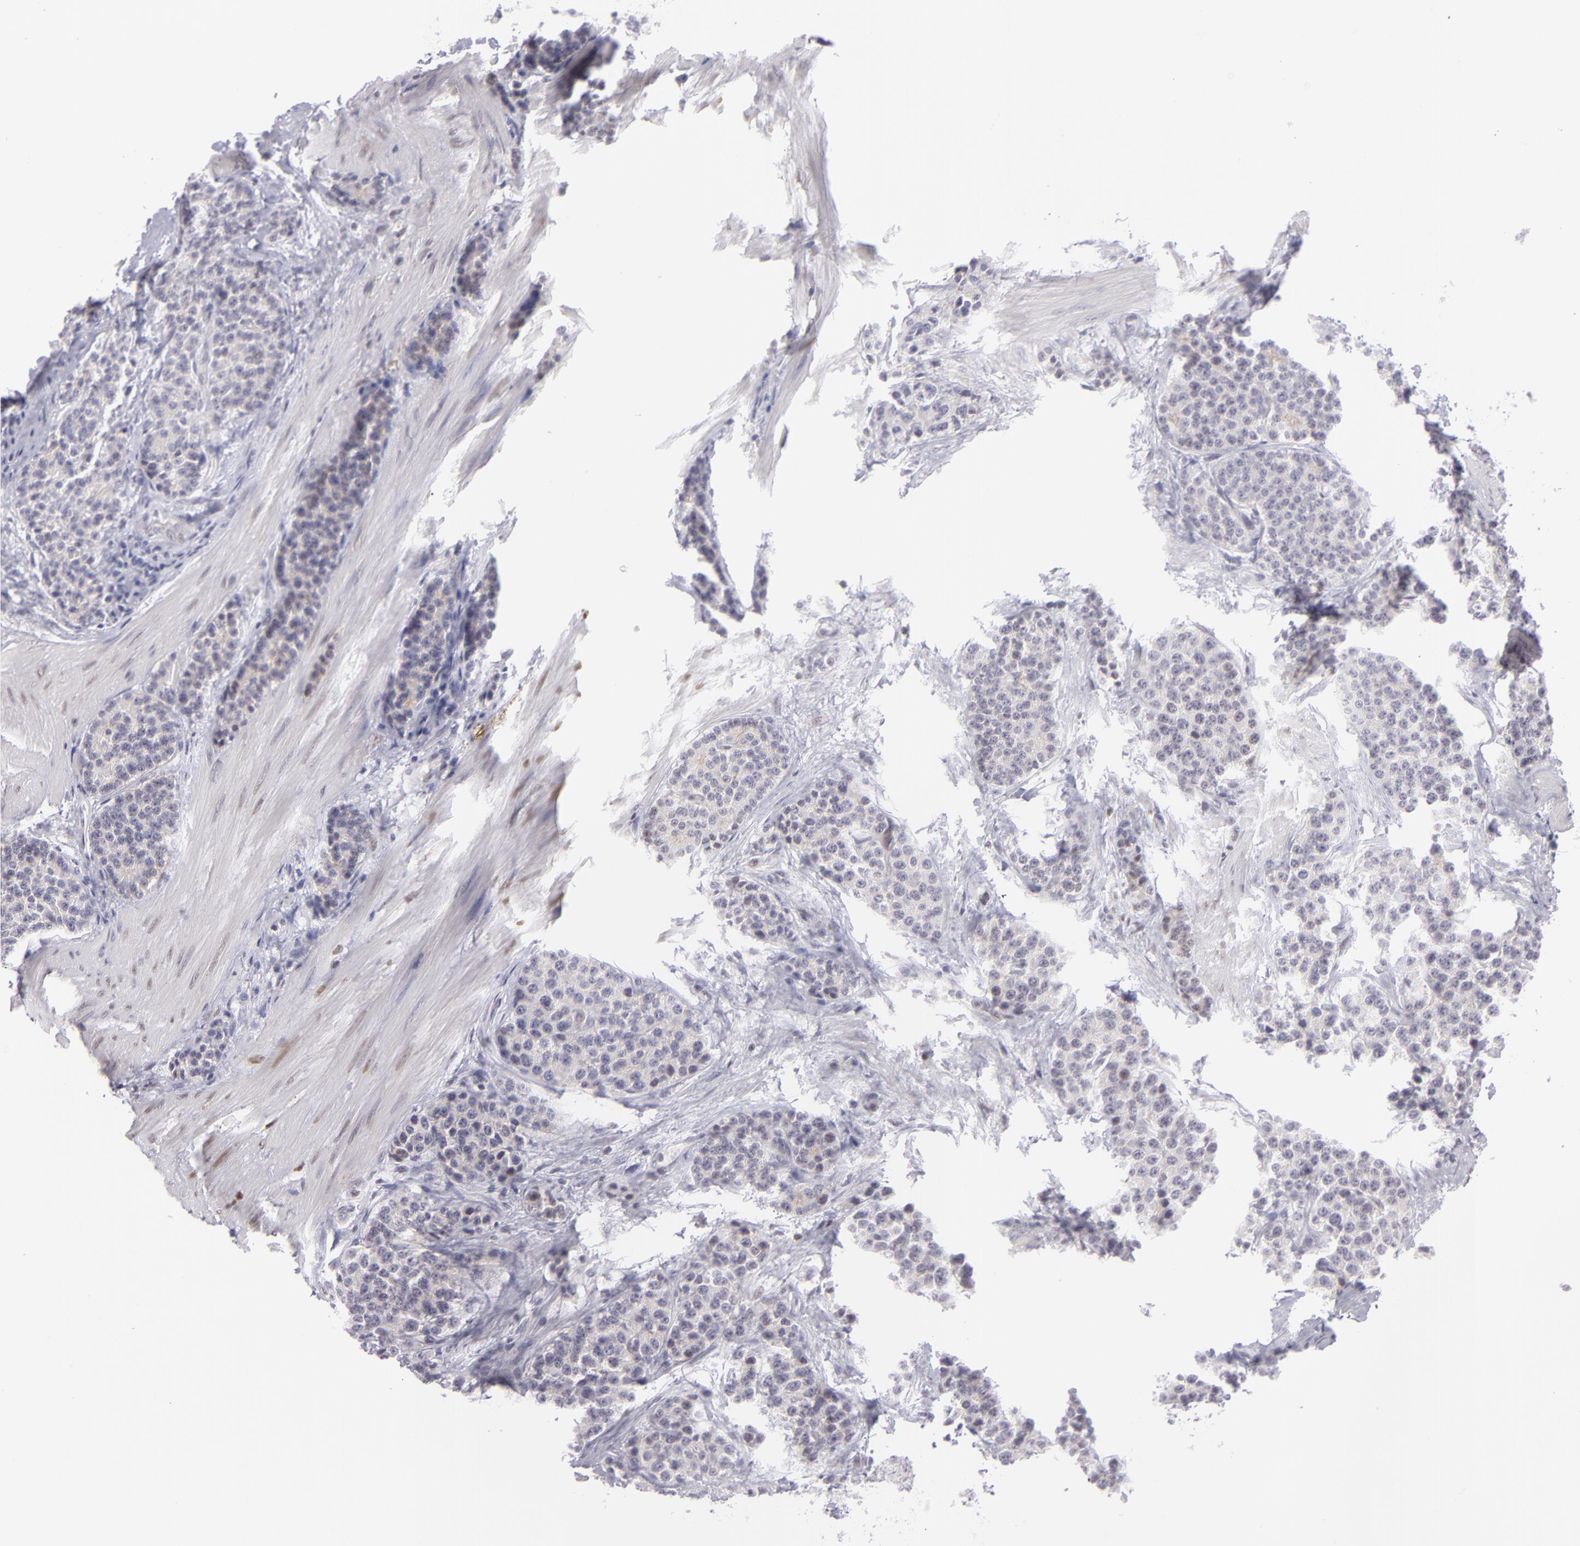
{"staining": {"intensity": "negative", "quantity": "none", "location": "none"}, "tissue": "carcinoid", "cell_type": "Tumor cells", "image_type": "cancer", "snomed": [{"axis": "morphology", "description": "Carcinoid, malignant, NOS"}, {"axis": "topography", "description": "Stomach"}], "caption": "Immunohistochemistry photomicrograph of human carcinoid (malignant) stained for a protein (brown), which reveals no positivity in tumor cells.", "gene": "CTNNB1", "patient": {"sex": "female", "age": 76}}